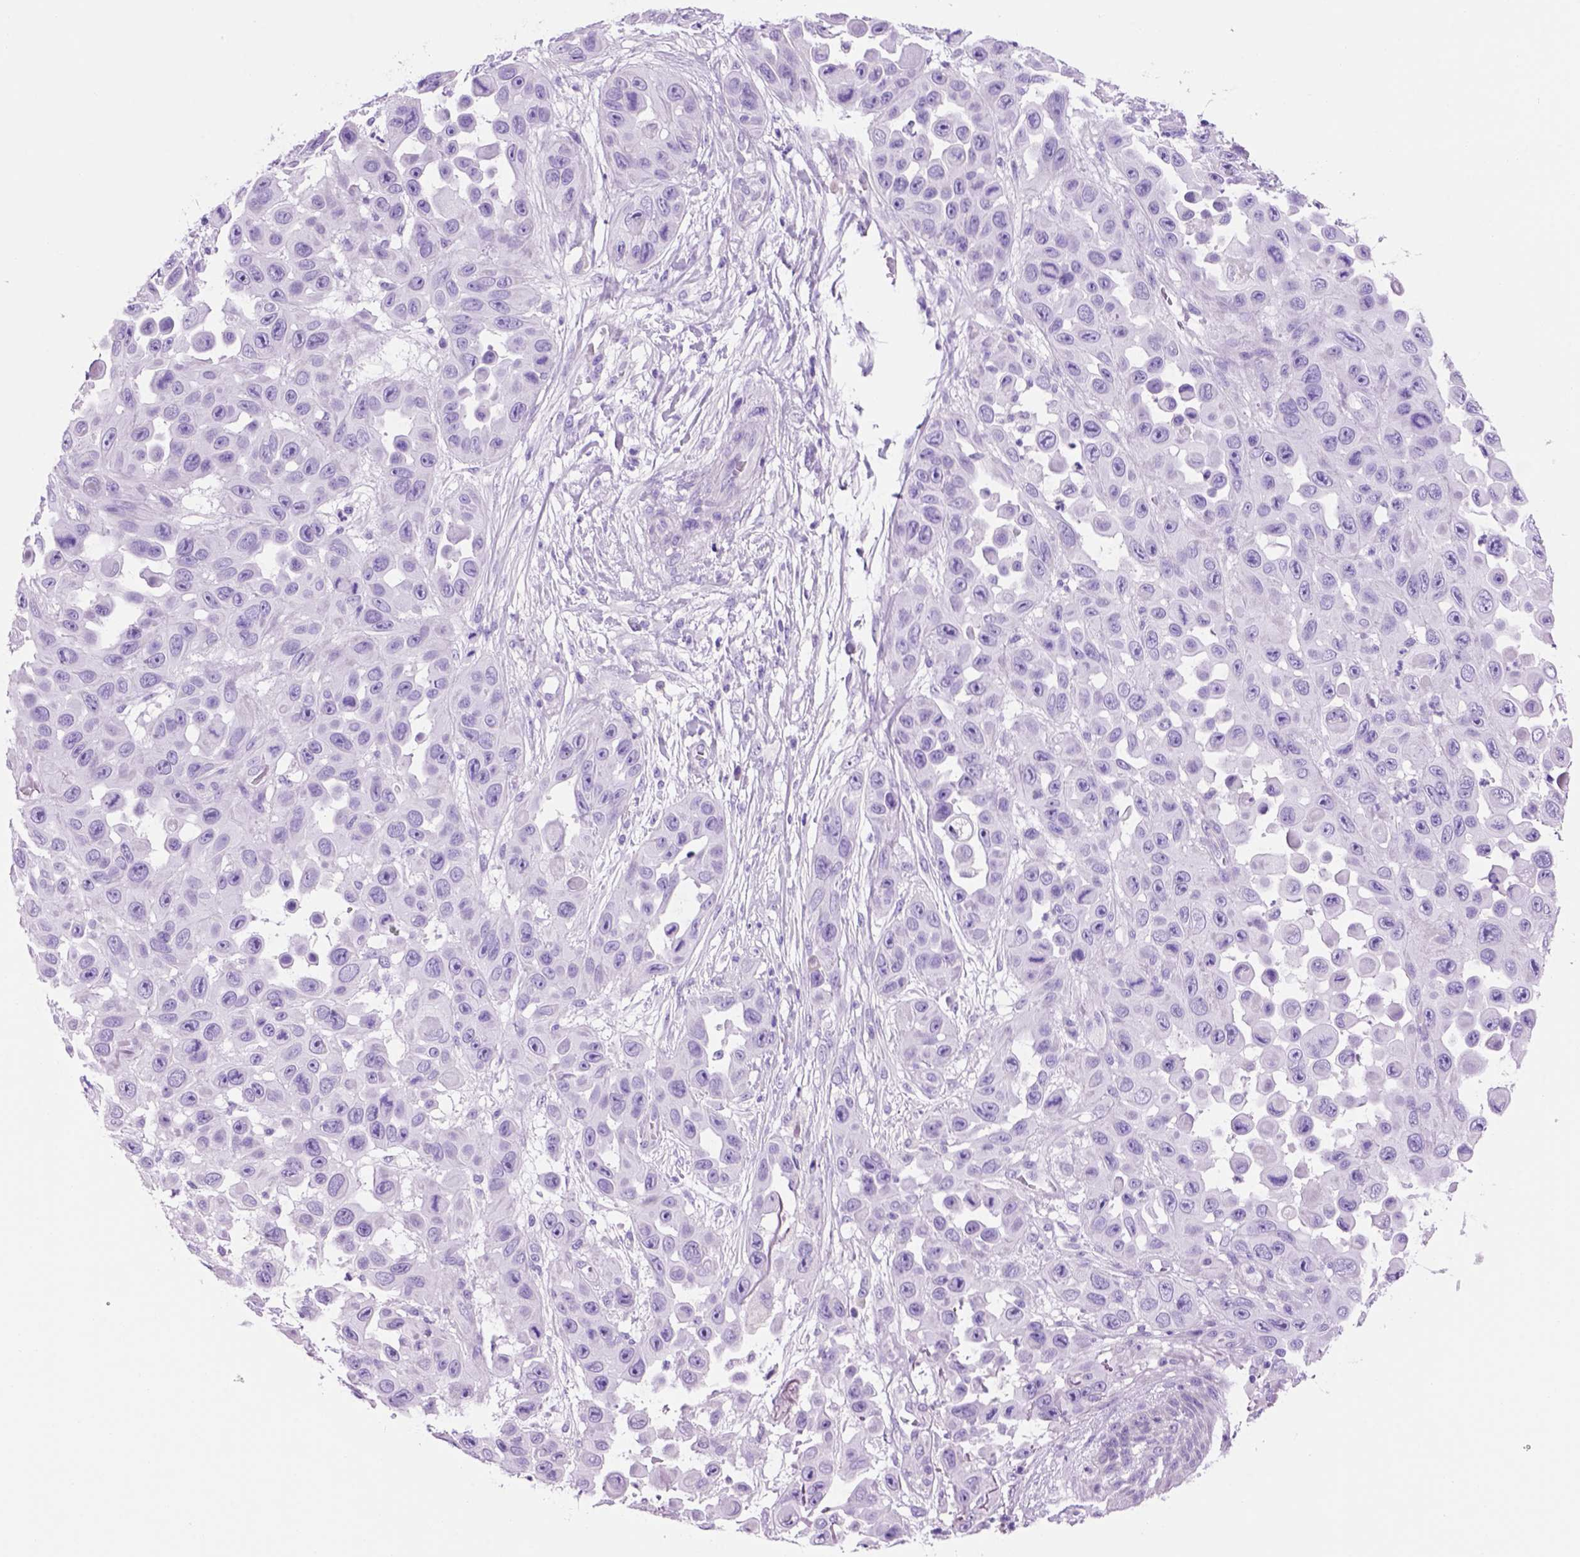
{"staining": {"intensity": "negative", "quantity": "none", "location": "none"}, "tissue": "skin cancer", "cell_type": "Tumor cells", "image_type": "cancer", "snomed": [{"axis": "morphology", "description": "Squamous cell carcinoma, NOS"}, {"axis": "topography", "description": "Skin"}], "caption": "Human skin squamous cell carcinoma stained for a protein using IHC displays no staining in tumor cells.", "gene": "HHIPL2", "patient": {"sex": "male", "age": 81}}